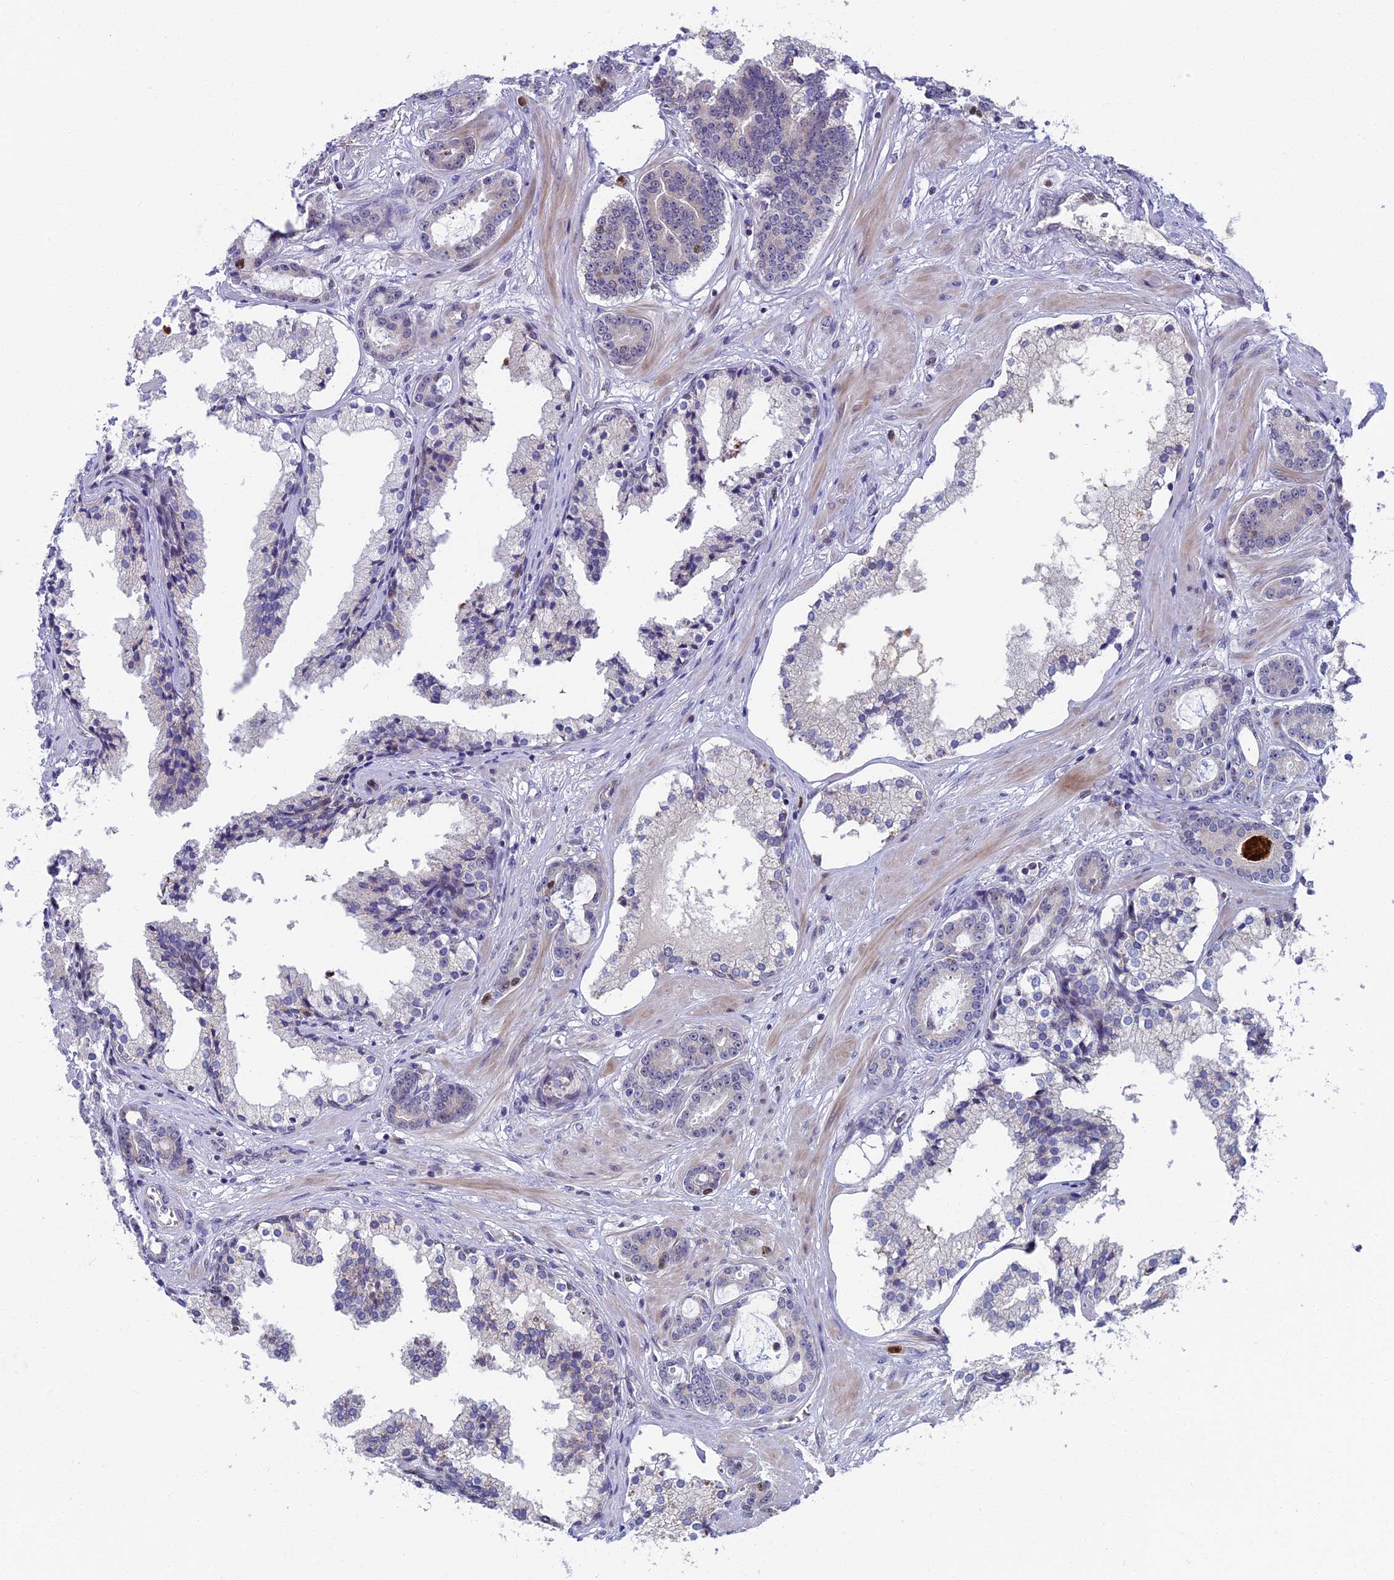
{"staining": {"intensity": "negative", "quantity": "none", "location": "none"}, "tissue": "prostate cancer", "cell_type": "Tumor cells", "image_type": "cancer", "snomed": [{"axis": "morphology", "description": "Adenocarcinoma, High grade"}, {"axis": "topography", "description": "Prostate"}], "caption": "A high-resolution micrograph shows immunohistochemistry staining of prostate high-grade adenocarcinoma, which demonstrates no significant positivity in tumor cells. The staining was performed using DAB (3,3'-diaminobenzidine) to visualize the protein expression in brown, while the nuclei were stained in blue with hematoxylin (Magnification: 20x).", "gene": "LIG1", "patient": {"sex": "male", "age": 58}}